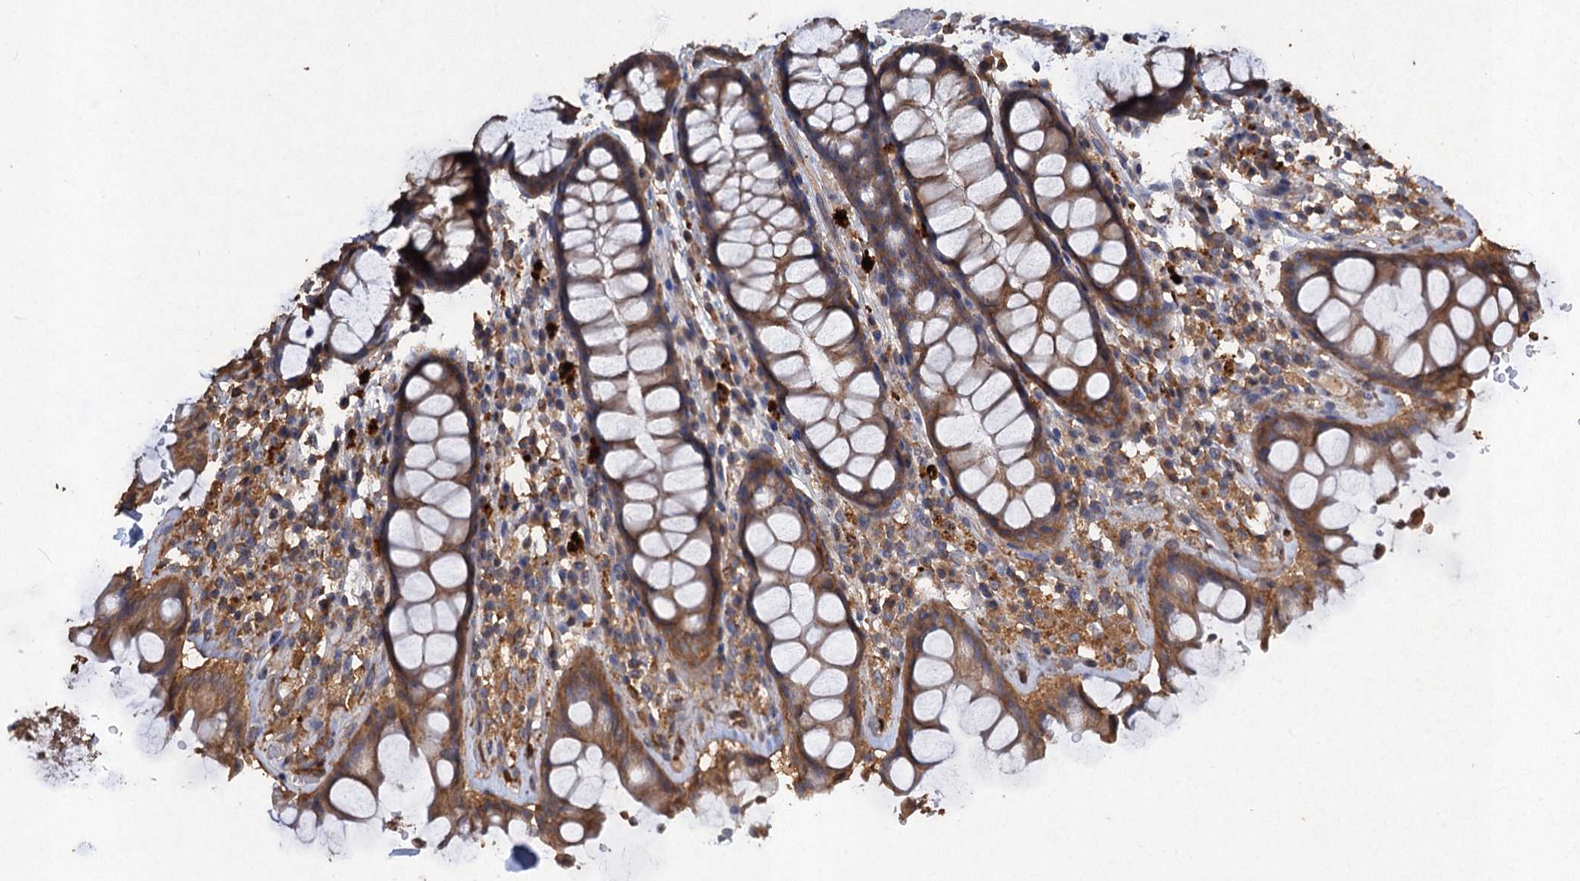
{"staining": {"intensity": "moderate", "quantity": ">75%", "location": "cytoplasmic/membranous"}, "tissue": "rectum", "cell_type": "Glandular cells", "image_type": "normal", "snomed": [{"axis": "morphology", "description": "Normal tissue, NOS"}, {"axis": "topography", "description": "Rectum"}], "caption": "IHC (DAB) staining of unremarkable rectum exhibits moderate cytoplasmic/membranous protein positivity in about >75% of glandular cells.", "gene": "SCUBE3", "patient": {"sex": "male", "age": 64}}